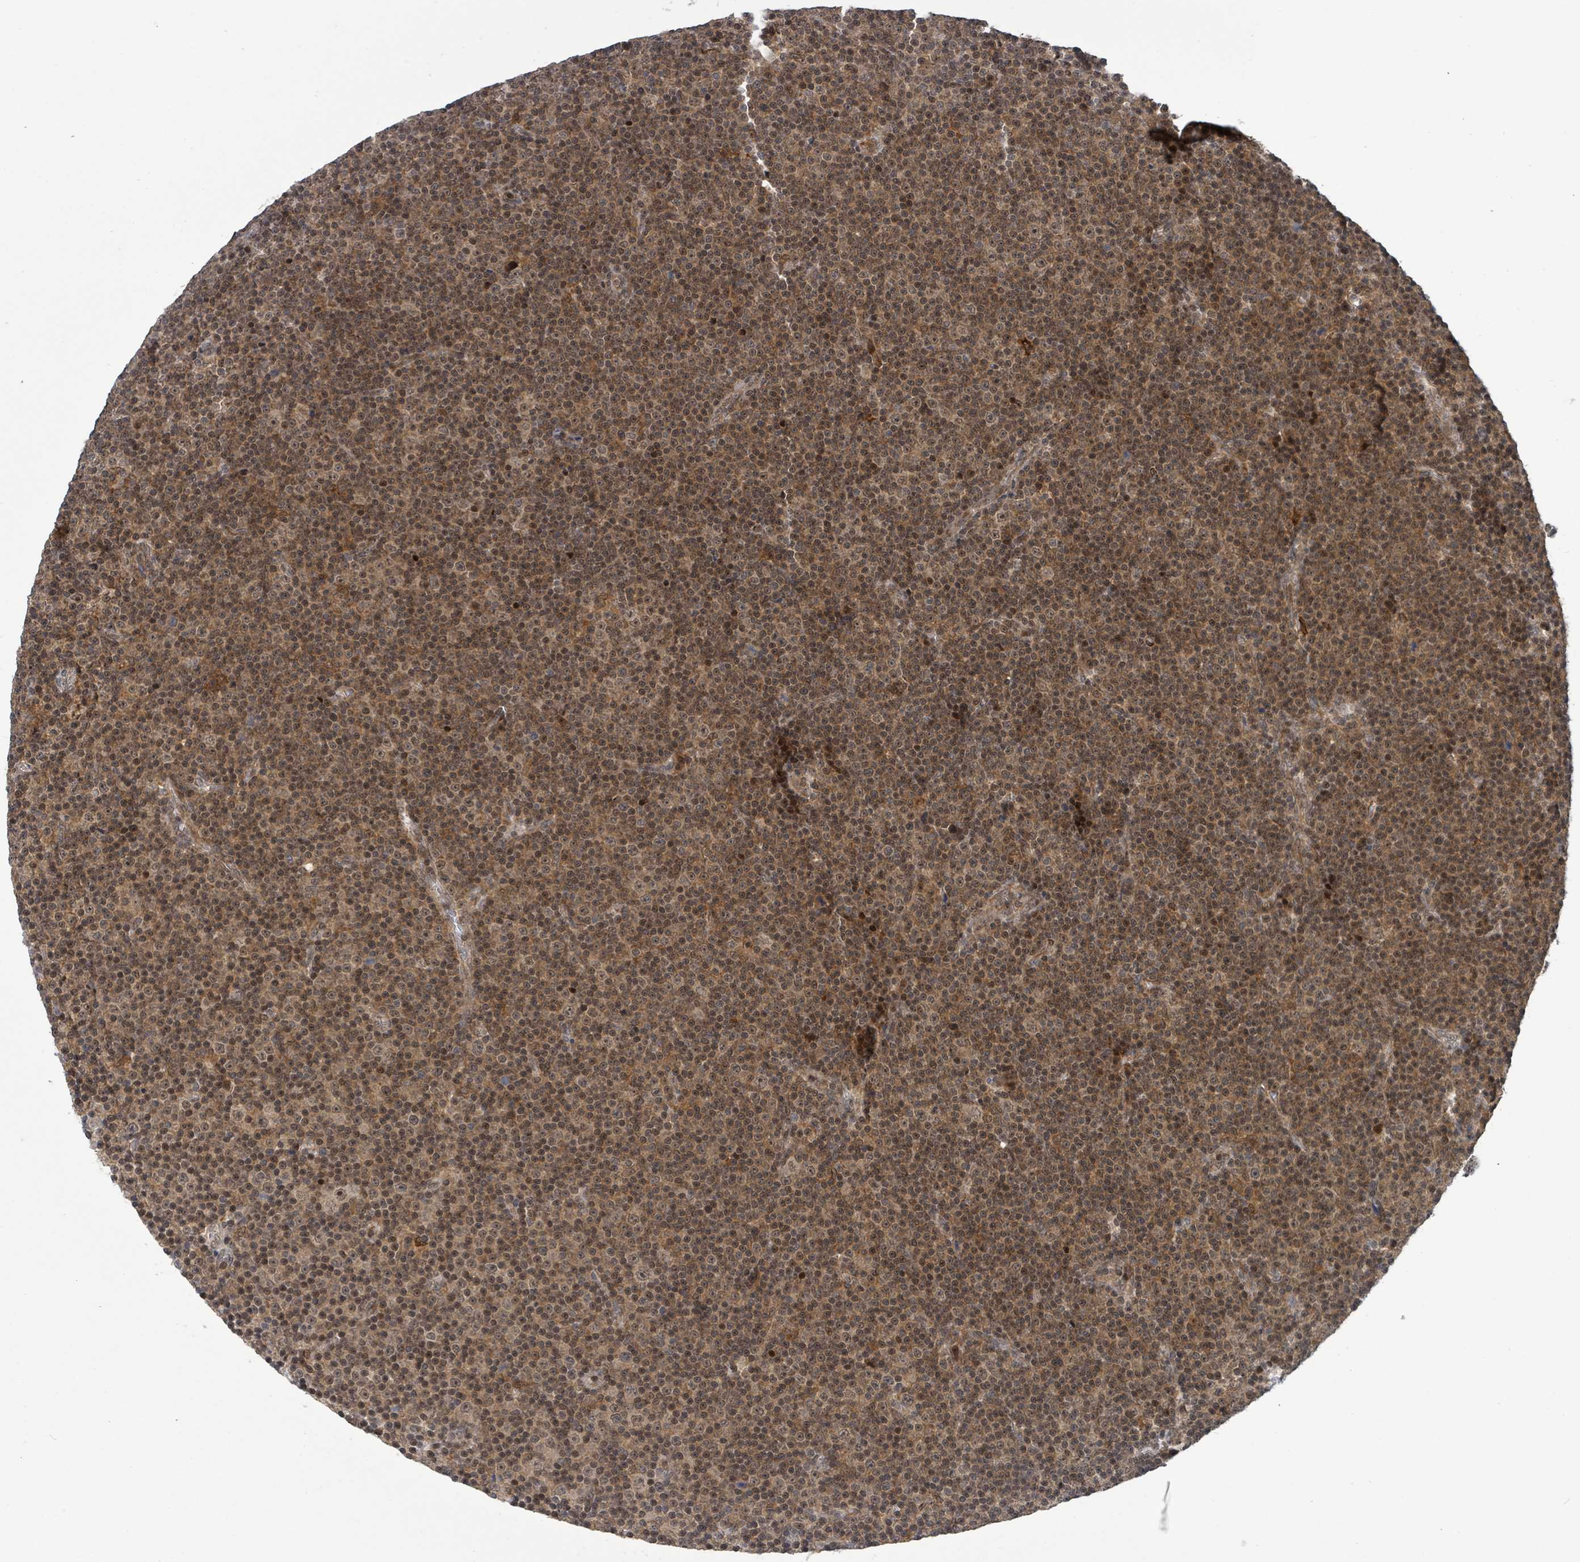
{"staining": {"intensity": "moderate", "quantity": ">75%", "location": "cytoplasmic/membranous,nuclear"}, "tissue": "lymphoma", "cell_type": "Tumor cells", "image_type": "cancer", "snomed": [{"axis": "morphology", "description": "Malignant lymphoma, non-Hodgkin's type, Low grade"}, {"axis": "topography", "description": "Lymph node"}], "caption": "Low-grade malignant lymphoma, non-Hodgkin's type stained with a brown dye reveals moderate cytoplasmic/membranous and nuclear positive staining in about >75% of tumor cells.", "gene": "FBXO6", "patient": {"sex": "female", "age": 67}}